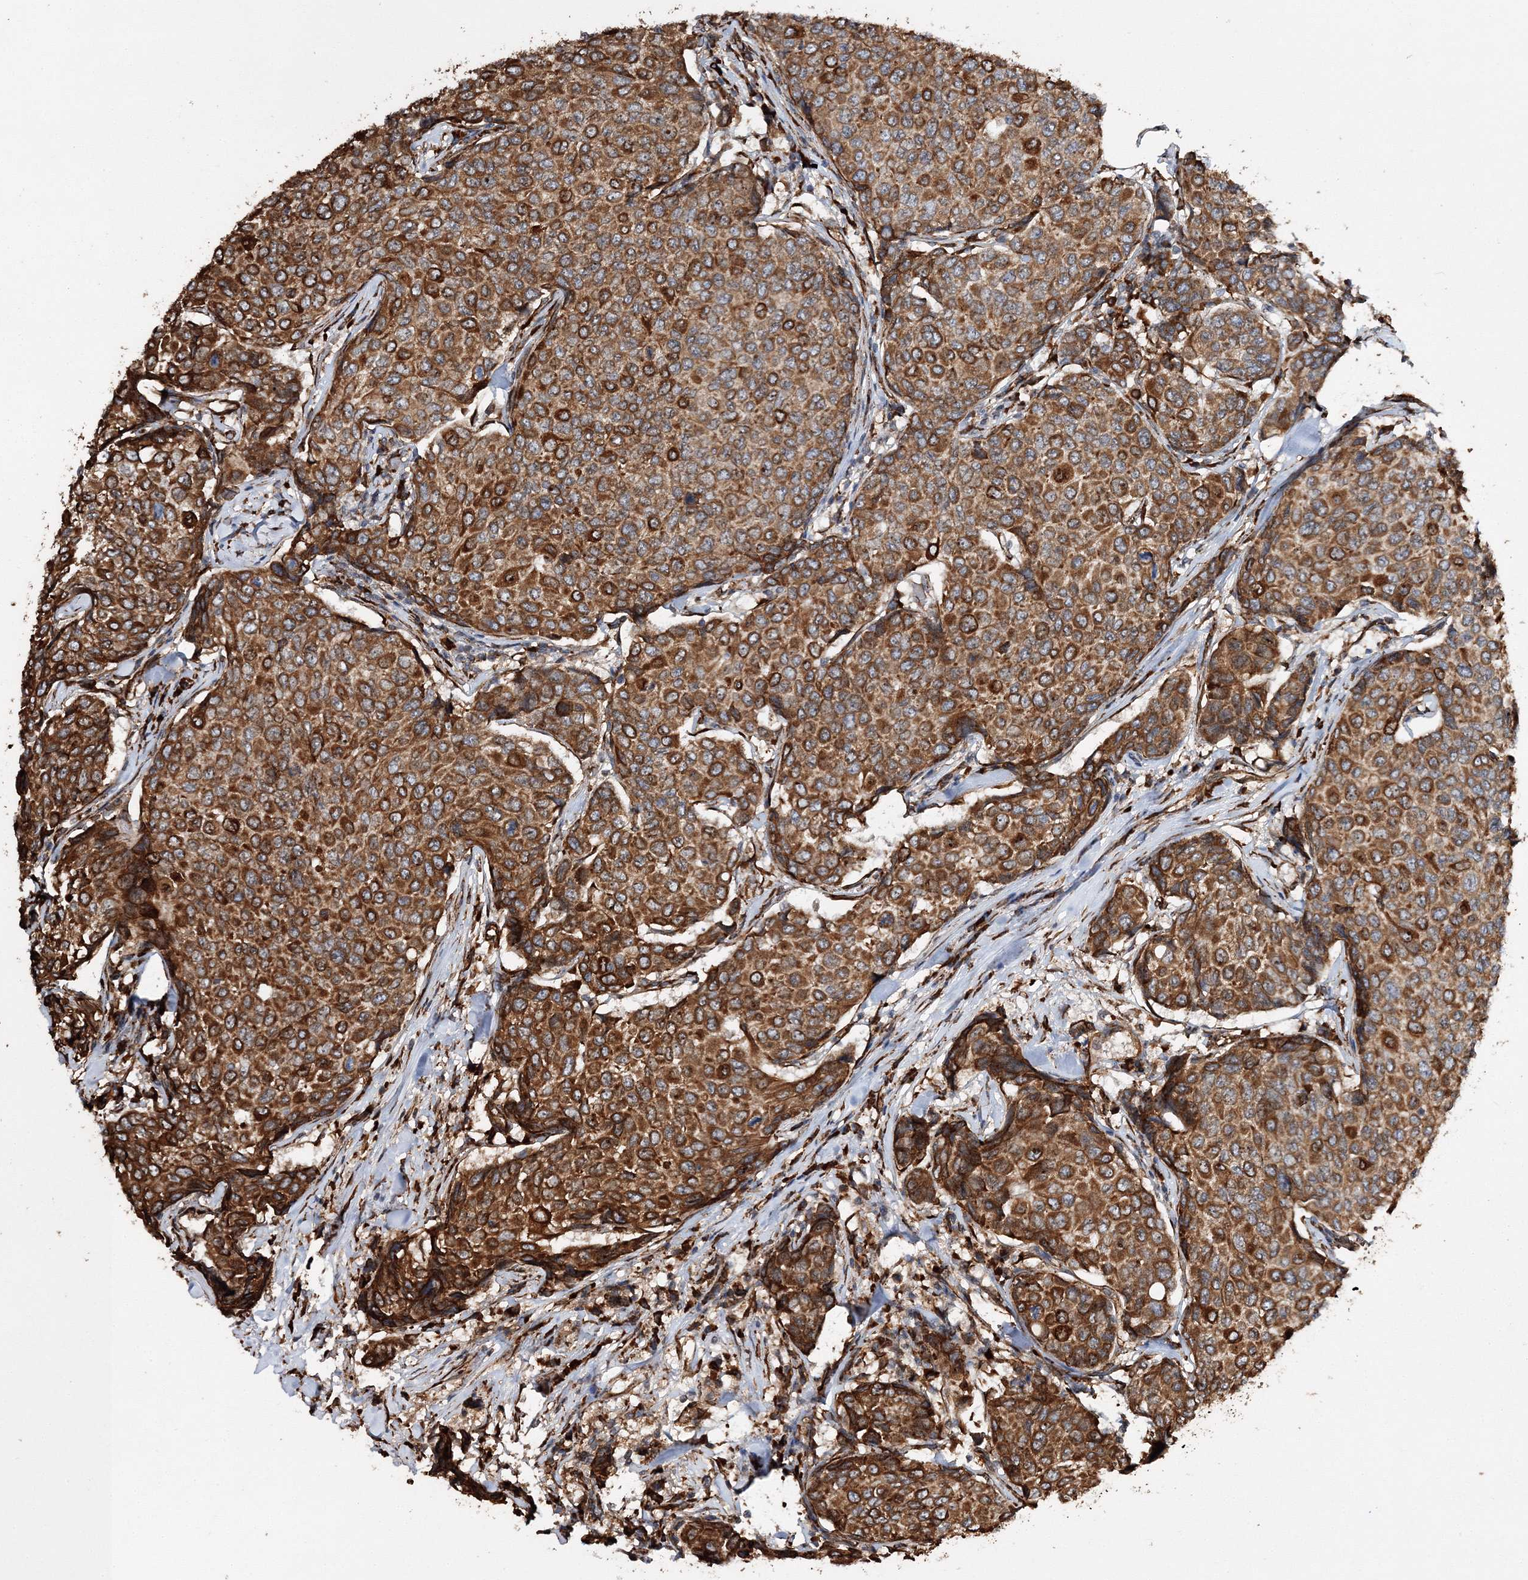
{"staining": {"intensity": "strong", "quantity": ">75%", "location": "cytoplasmic/membranous"}, "tissue": "breast cancer", "cell_type": "Tumor cells", "image_type": "cancer", "snomed": [{"axis": "morphology", "description": "Duct carcinoma"}, {"axis": "topography", "description": "Breast"}], "caption": "High-magnification brightfield microscopy of breast cancer stained with DAB (3,3'-diaminobenzidine) (brown) and counterstained with hematoxylin (blue). tumor cells exhibit strong cytoplasmic/membranous positivity is present in approximately>75% of cells.", "gene": "SCRN3", "patient": {"sex": "female", "age": 55}}